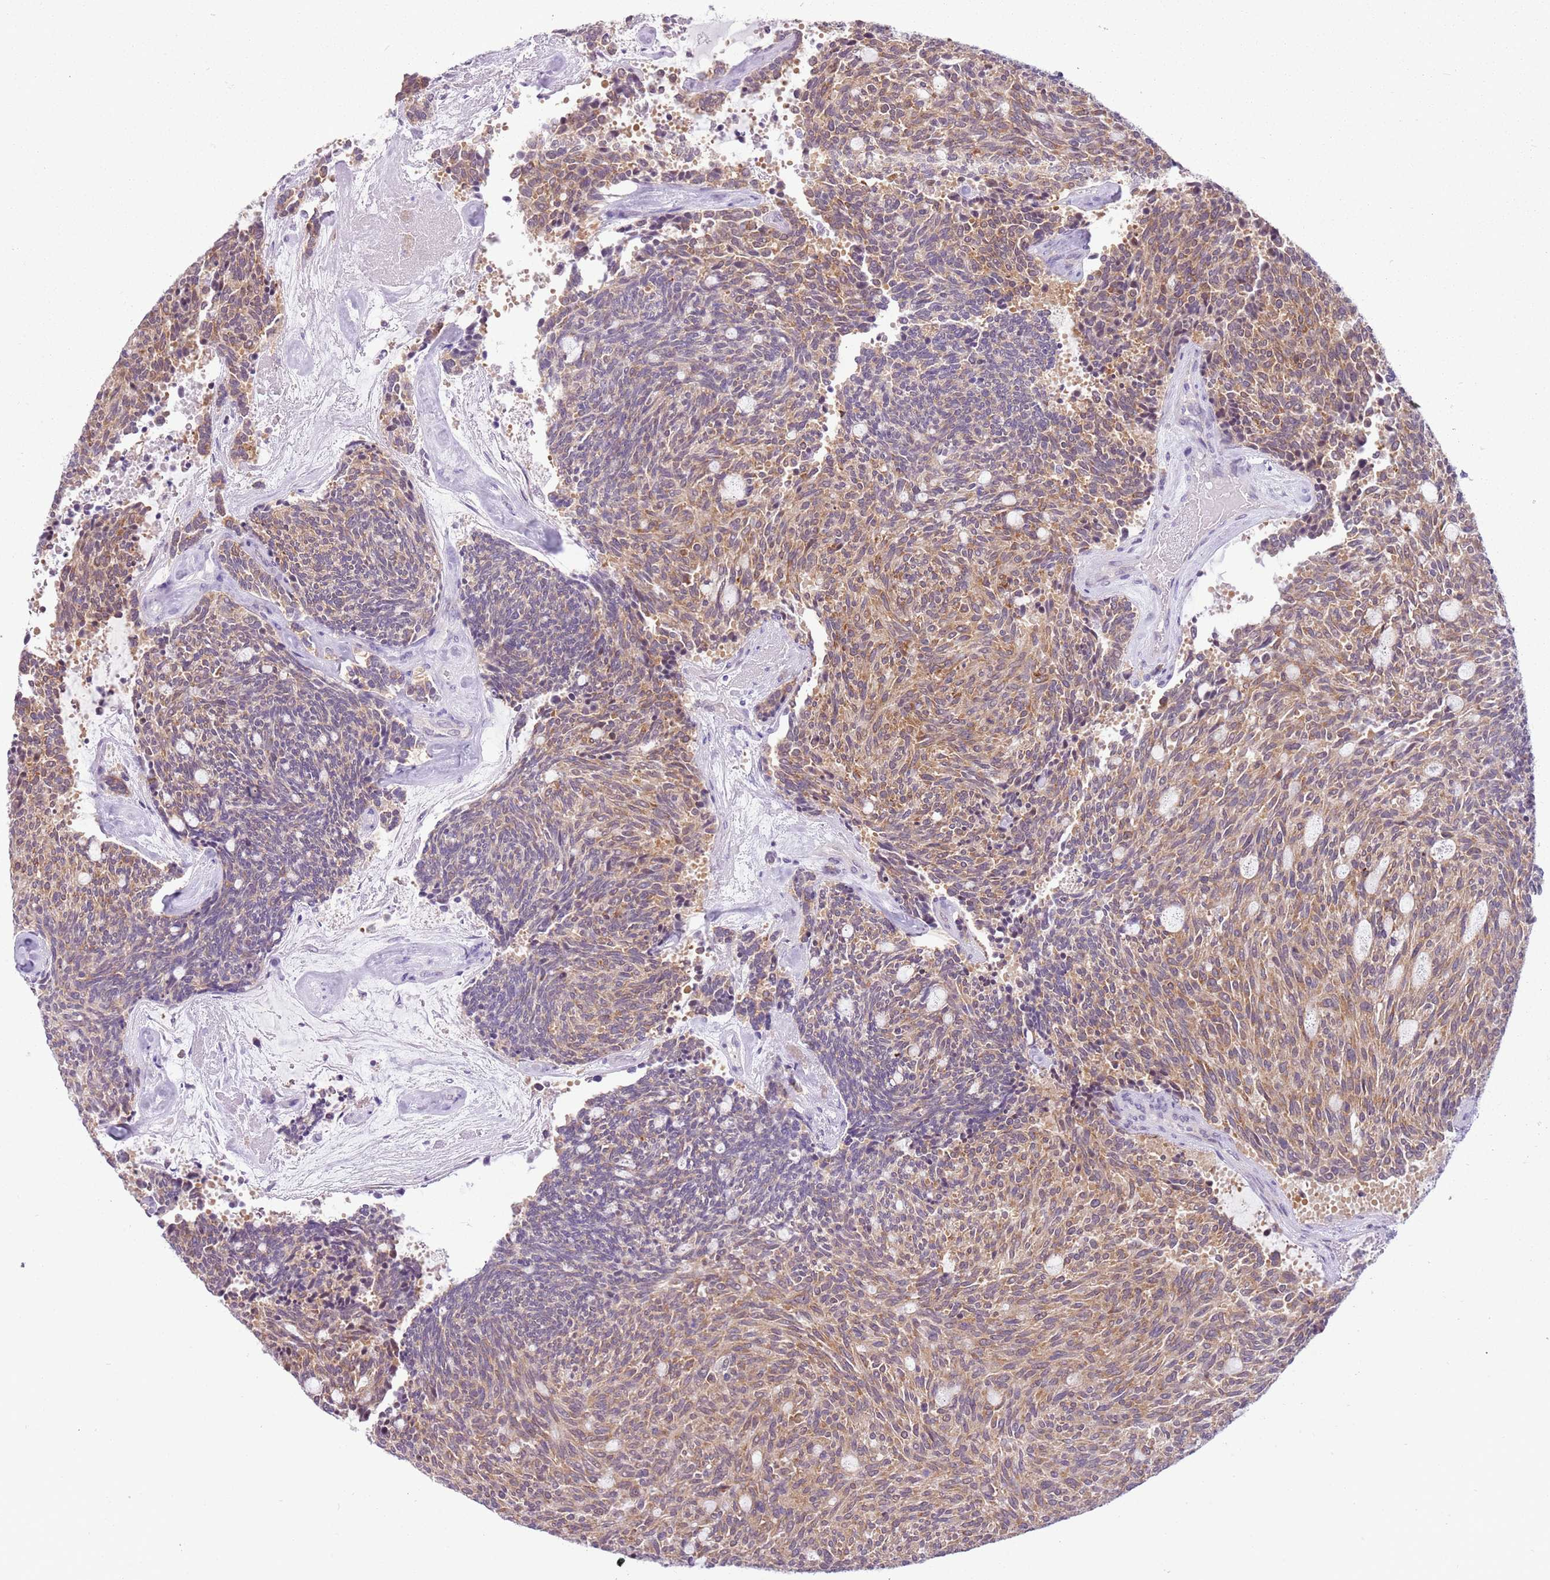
{"staining": {"intensity": "moderate", "quantity": ">75%", "location": "cytoplasmic/membranous"}, "tissue": "carcinoid", "cell_type": "Tumor cells", "image_type": "cancer", "snomed": [{"axis": "morphology", "description": "Carcinoid, malignant, NOS"}, {"axis": "topography", "description": "Pancreas"}], "caption": "Tumor cells demonstrate medium levels of moderate cytoplasmic/membranous staining in about >75% of cells in carcinoid.", "gene": "FAM120C", "patient": {"sex": "female", "age": 54}}